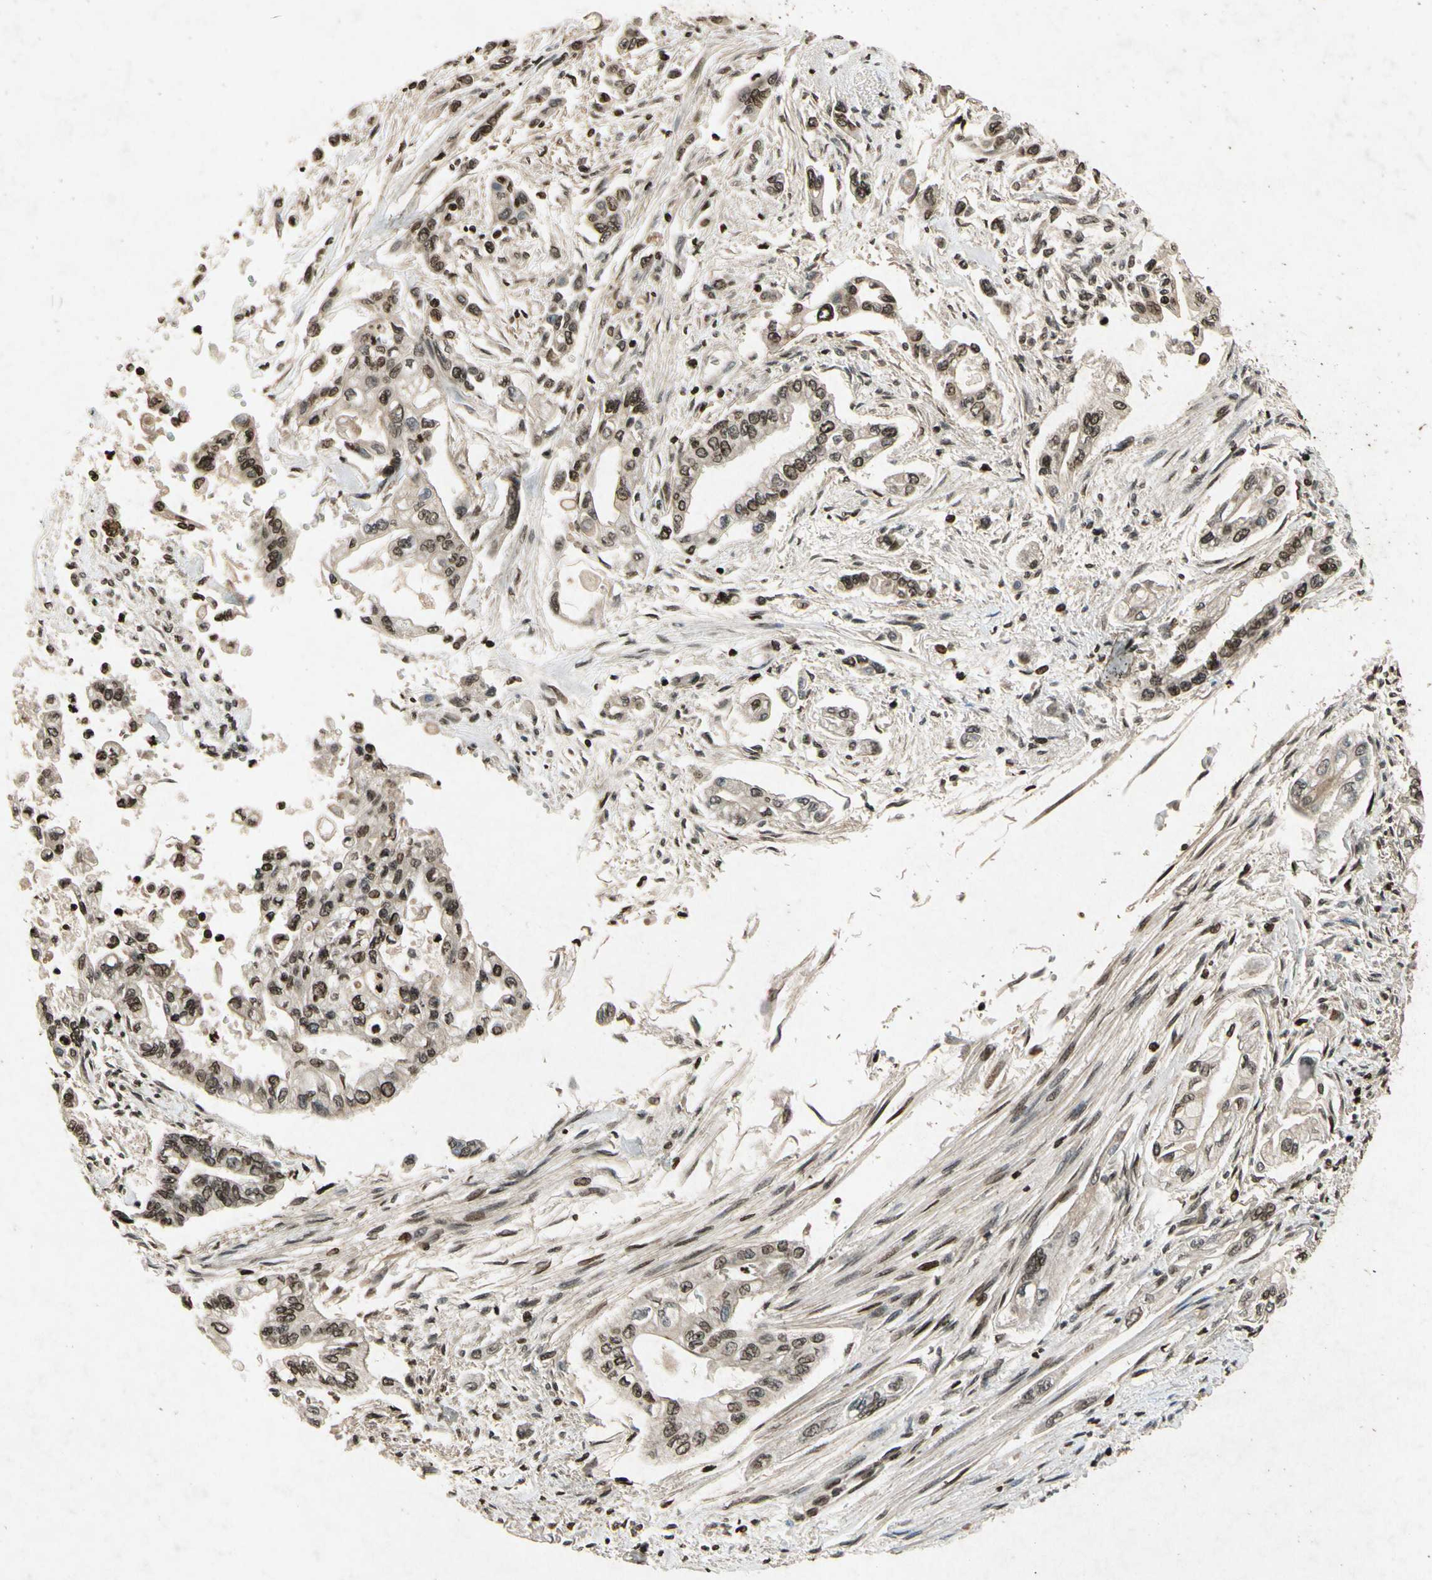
{"staining": {"intensity": "moderate", "quantity": "25%-75%", "location": "cytoplasmic/membranous,nuclear"}, "tissue": "pancreatic cancer", "cell_type": "Tumor cells", "image_type": "cancer", "snomed": [{"axis": "morphology", "description": "Normal tissue, NOS"}, {"axis": "topography", "description": "Pancreas"}], "caption": "Human pancreatic cancer stained with a protein marker reveals moderate staining in tumor cells.", "gene": "HOXB3", "patient": {"sex": "male", "age": 42}}